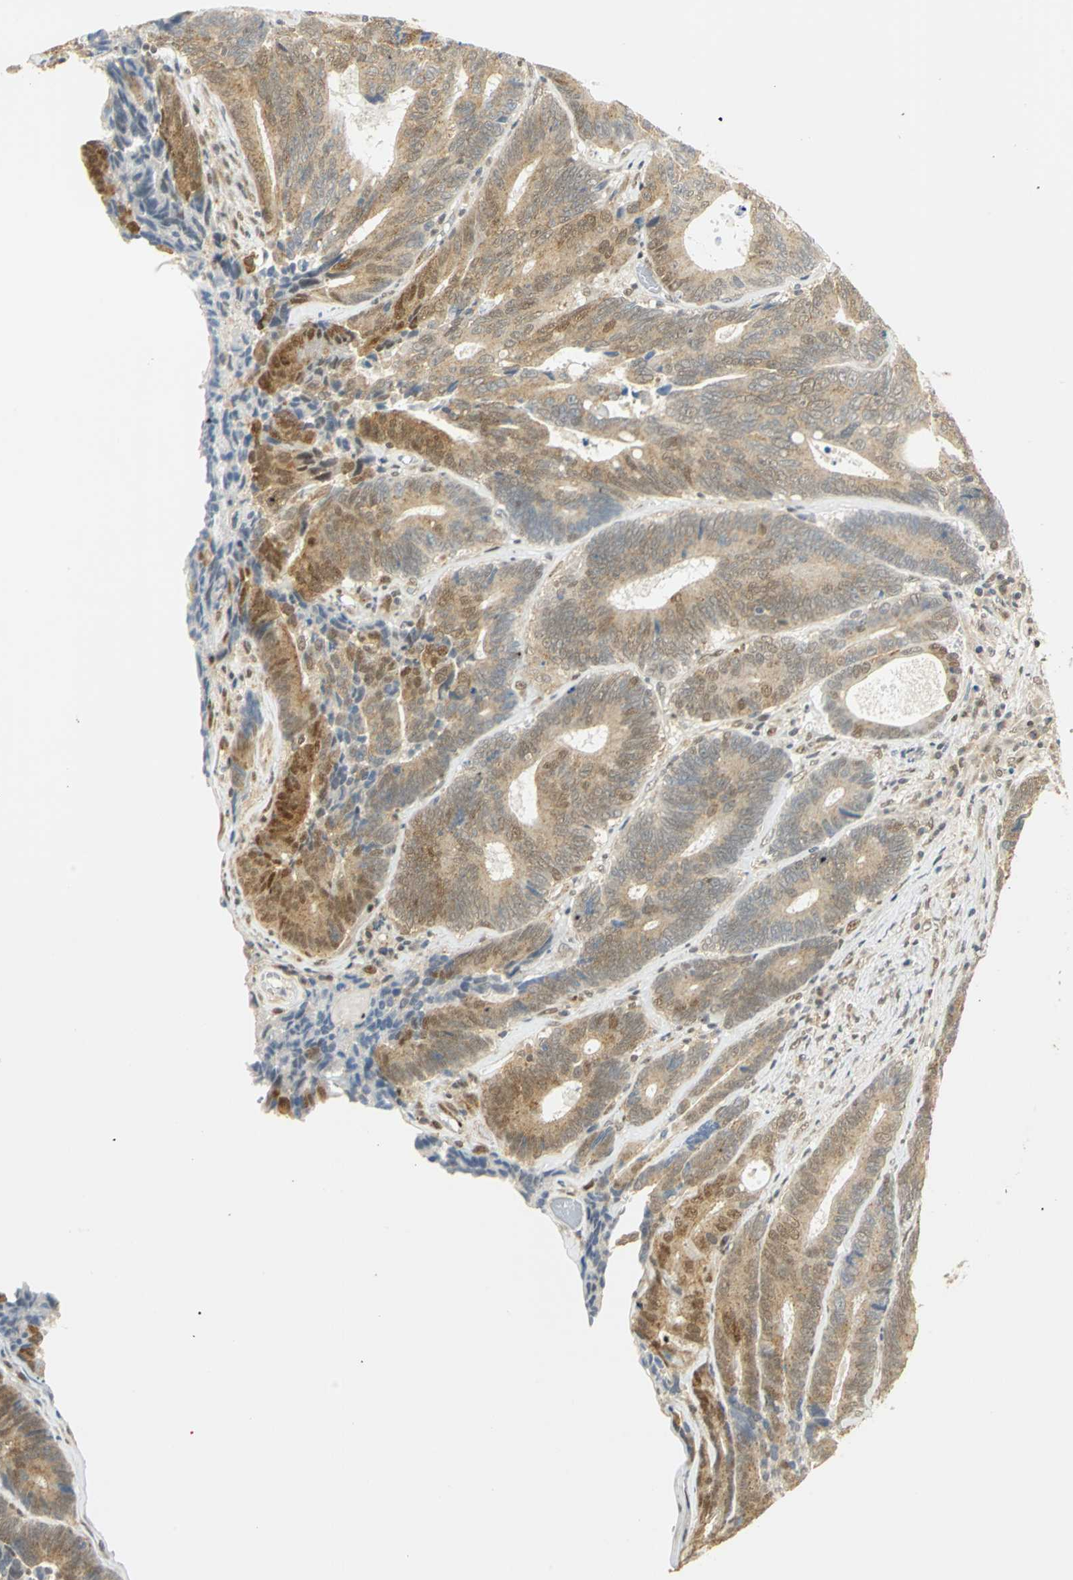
{"staining": {"intensity": "moderate", "quantity": ">75%", "location": "cytoplasmic/membranous"}, "tissue": "colorectal cancer", "cell_type": "Tumor cells", "image_type": "cancer", "snomed": [{"axis": "morphology", "description": "Adenocarcinoma, NOS"}, {"axis": "topography", "description": "Colon"}], "caption": "A medium amount of moderate cytoplasmic/membranous expression is appreciated in approximately >75% of tumor cells in adenocarcinoma (colorectal) tissue. The protein of interest is stained brown, and the nuclei are stained in blue (DAB (3,3'-diaminobenzidine) IHC with brightfield microscopy, high magnification).", "gene": "DDX5", "patient": {"sex": "female", "age": 78}}